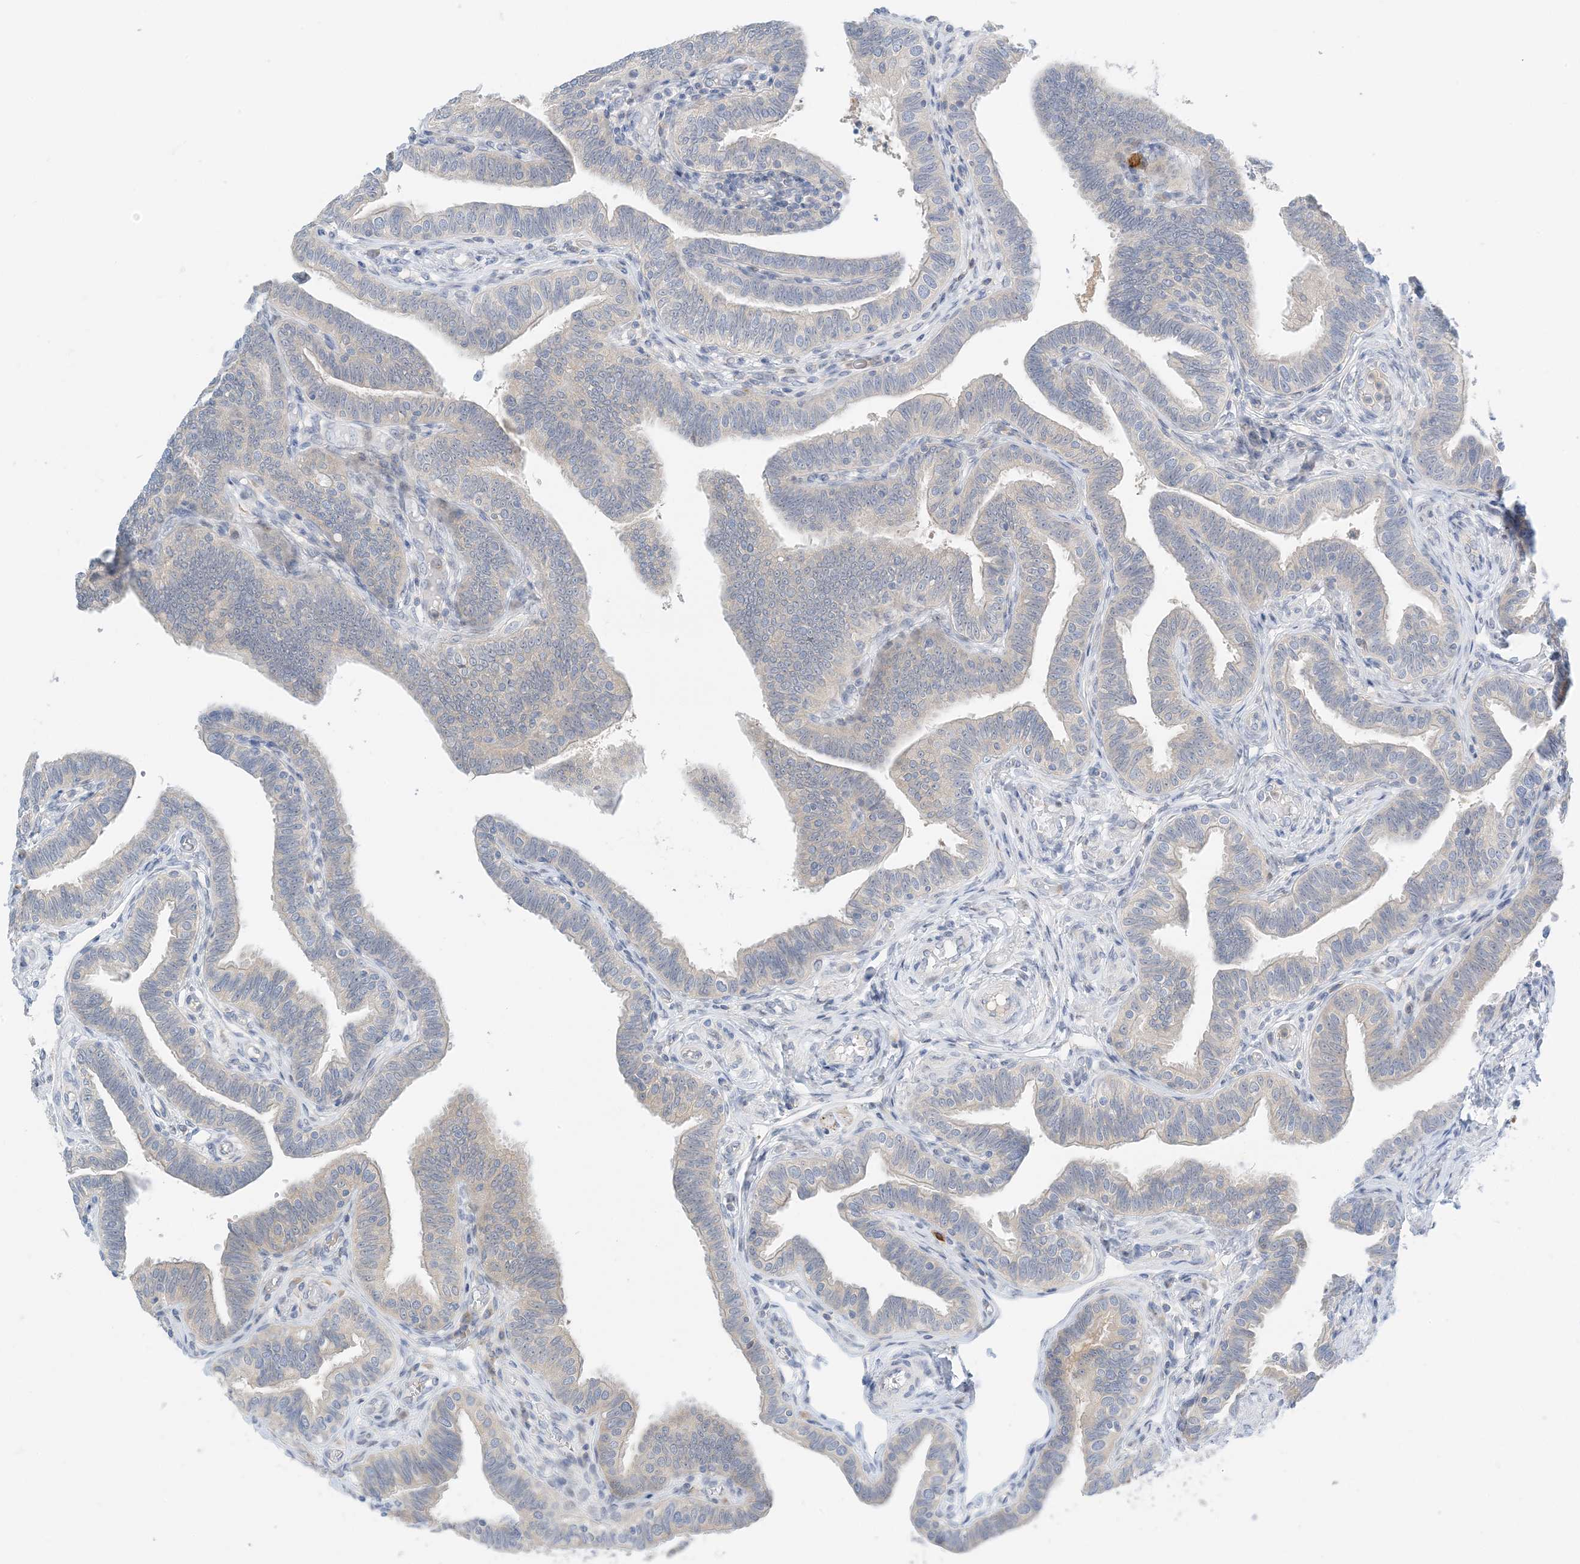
{"staining": {"intensity": "weak", "quantity": "<25%", "location": "cytoplasmic/membranous"}, "tissue": "fallopian tube", "cell_type": "Glandular cells", "image_type": "normal", "snomed": [{"axis": "morphology", "description": "Normal tissue, NOS"}, {"axis": "topography", "description": "Fallopian tube"}], "caption": "Immunohistochemical staining of benign fallopian tube displays no significant staining in glandular cells. (Stains: DAB (3,3'-diaminobenzidine) immunohistochemistry with hematoxylin counter stain, Microscopy: brightfield microscopy at high magnification).", "gene": "KIFBP", "patient": {"sex": "female", "age": 39}}